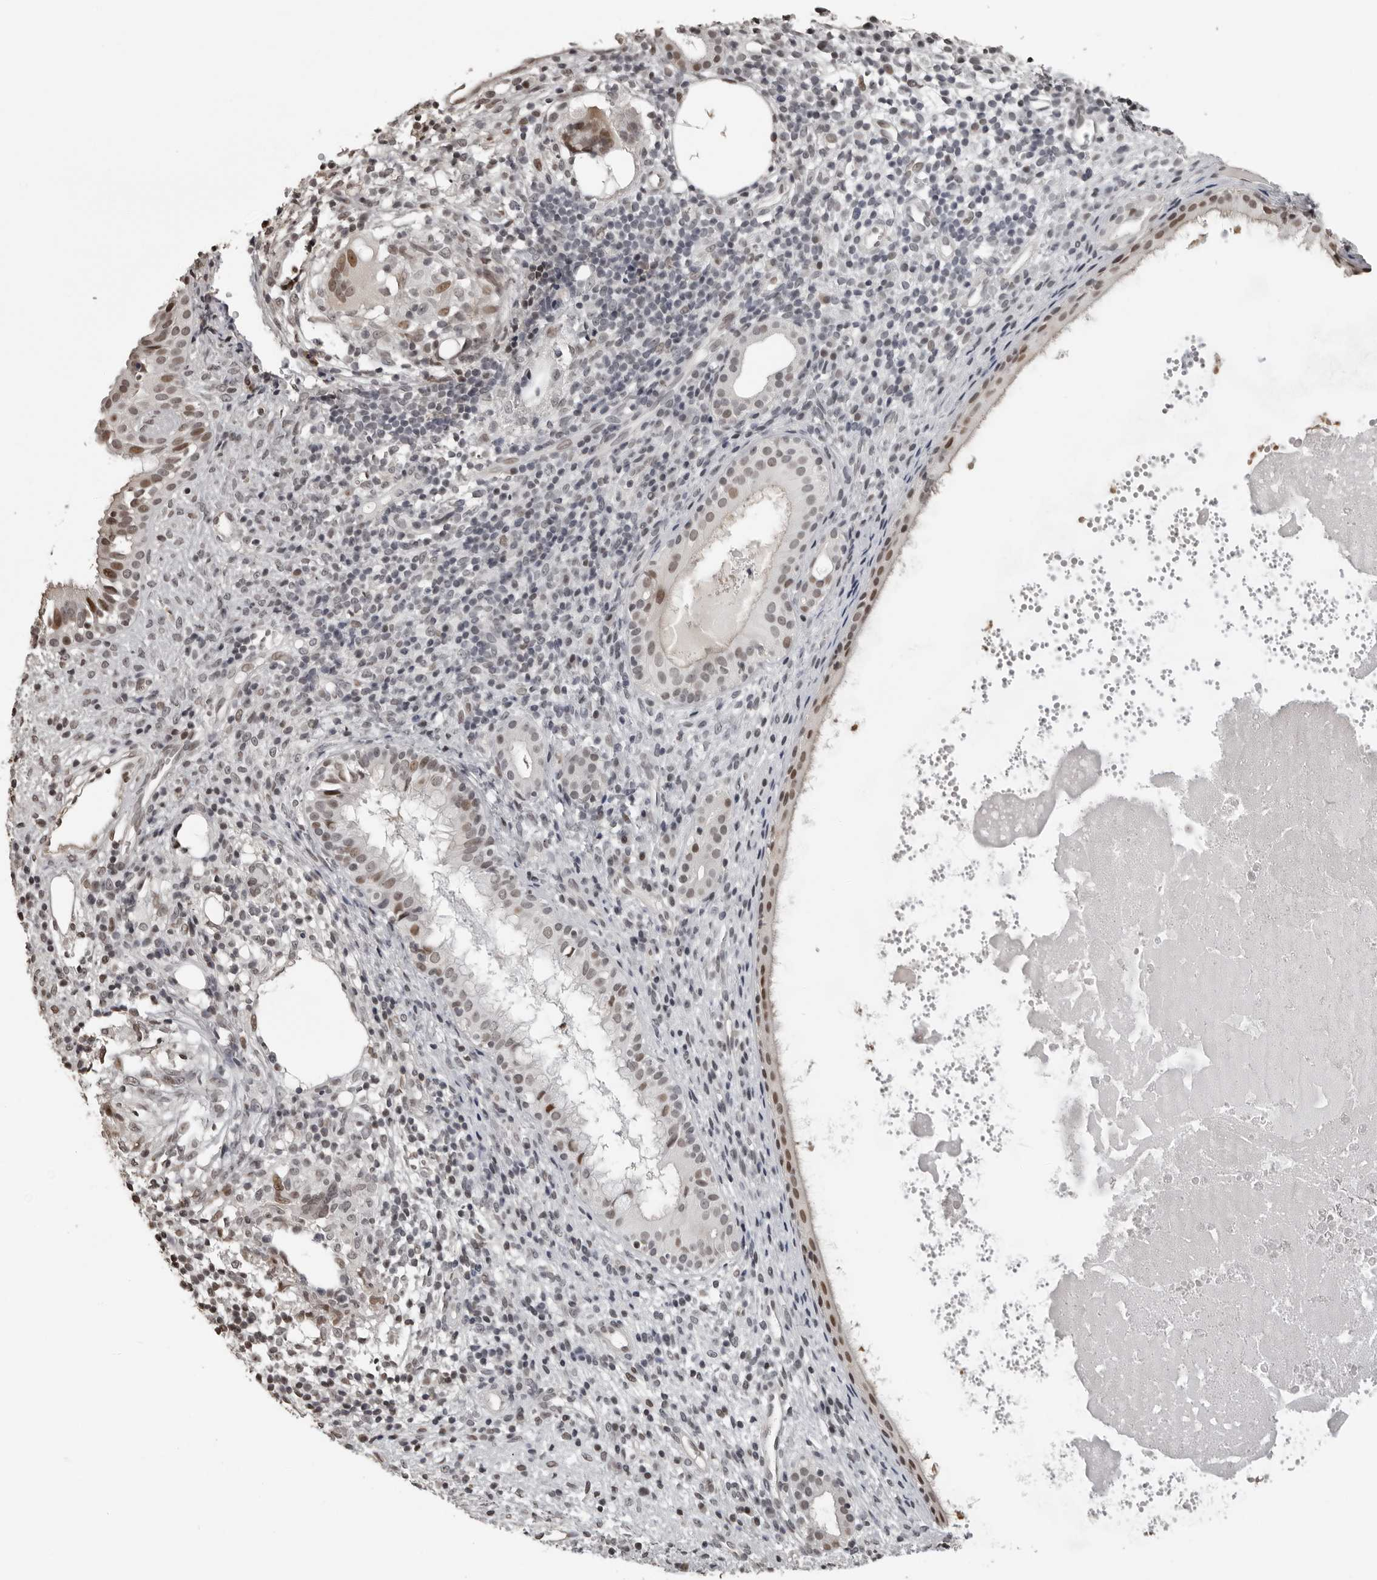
{"staining": {"intensity": "moderate", "quantity": ">75%", "location": "nuclear"}, "tissue": "nasopharynx", "cell_type": "Respiratory epithelial cells", "image_type": "normal", "snomed": [{"axis": "morphology", "description": "Normal tissue, NOS"}, {"axis": "topography", "description": "Nasopharynx"}], "caption": "Moderate nuclear protein expression is appreciated in about >75% of respiratory epithelial cells in nasopharynx. The protein is shown in brown color, while the nuclei are stained blue.", "gene": "ORC1", "patient": {"sex": "male", "age": 22}}